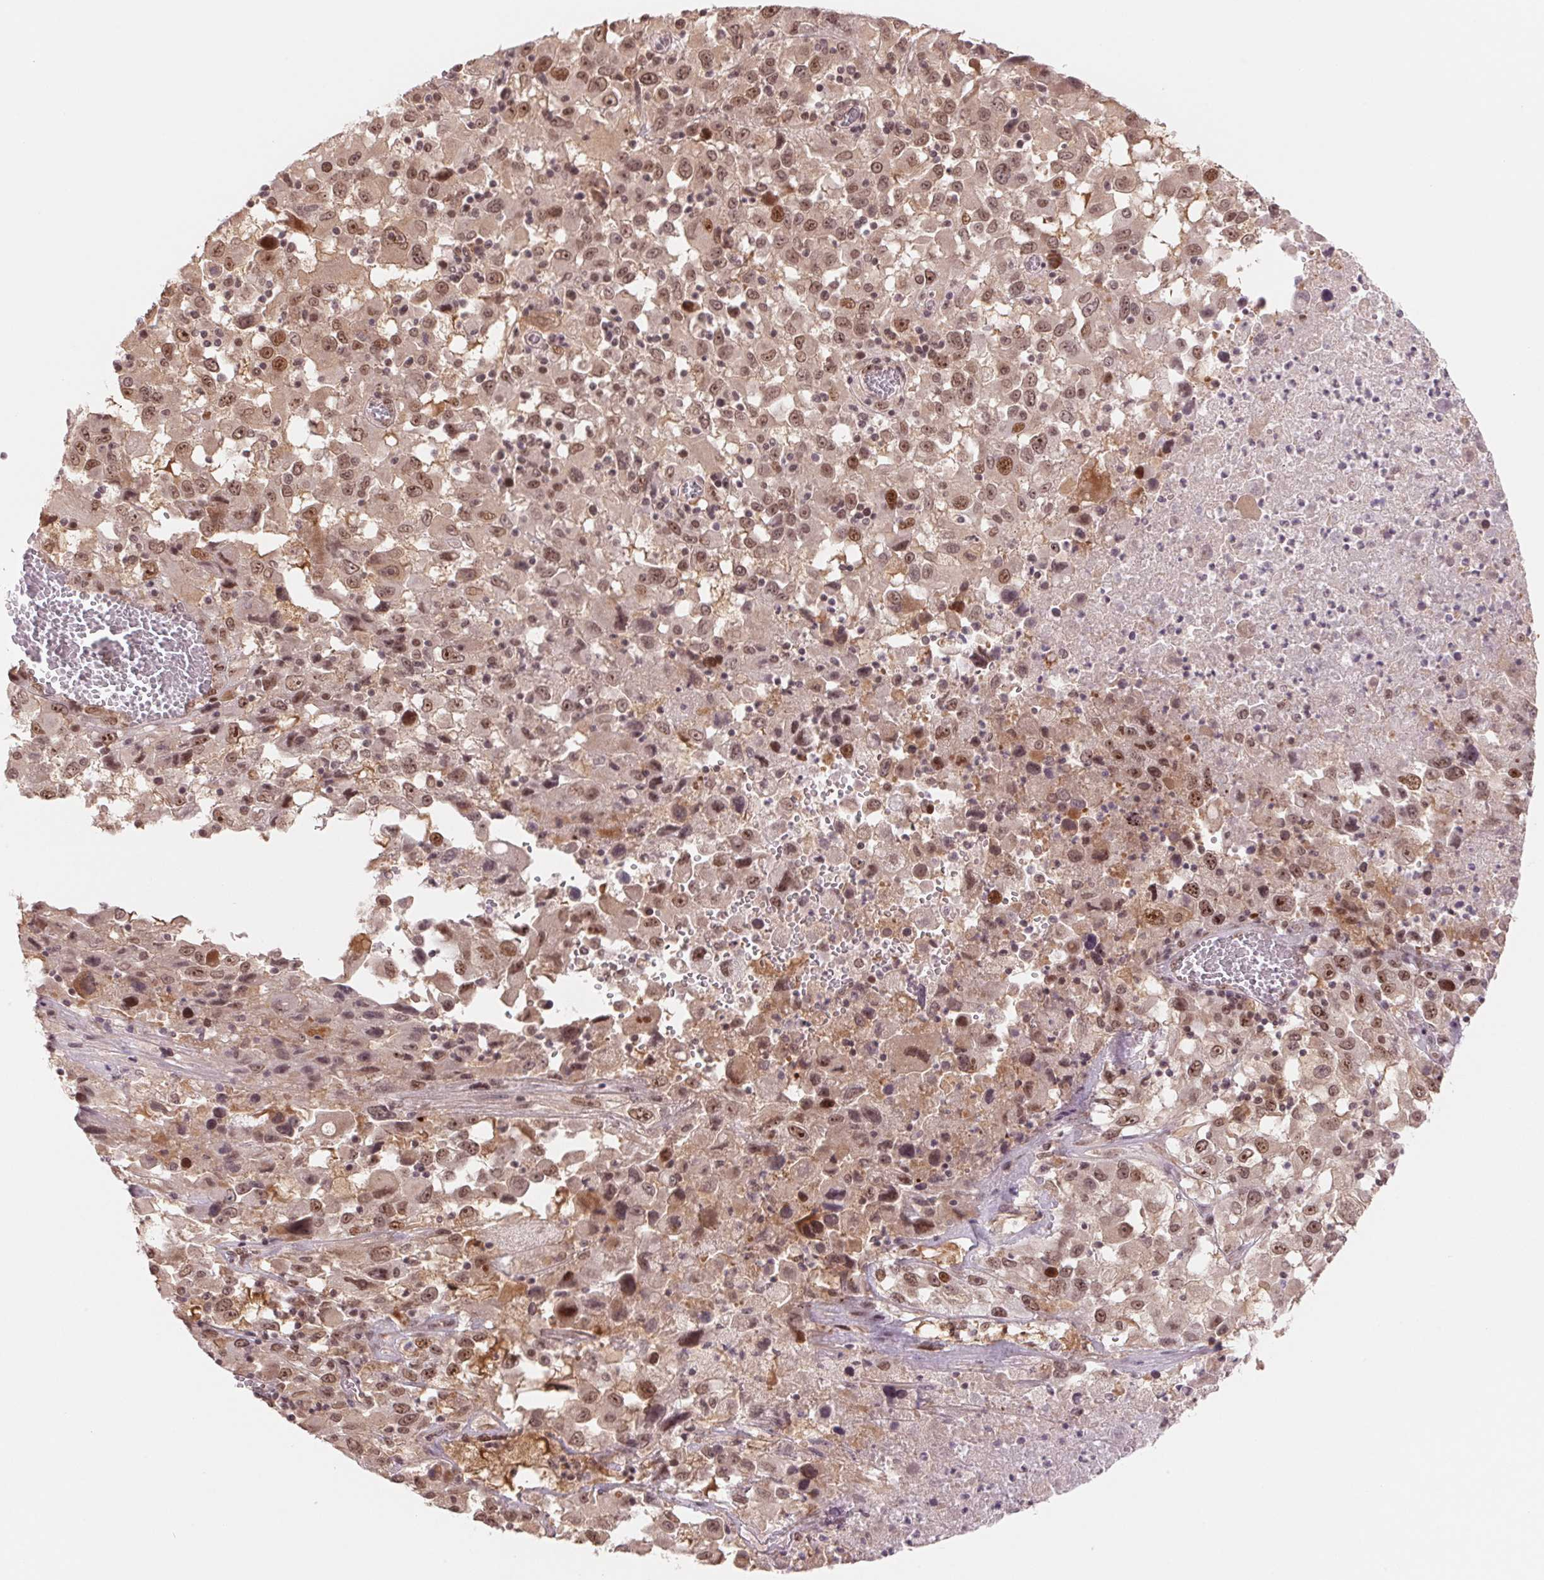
{"staining": {"intensity": "moderate", "quantity": ">75%", "location": "cytoplasmic/membranous,nuclear"}, "tissue": "melanoma", "cell_type": "Tumor cells", "image_type": "cancer", "snomed": [{"axis": "morphology", "description": "Malignant melanoma, Metastatic site"}, {"axis": "topography", "description": "Soft tissue"}], "caption": "Immunohistochemistry photomicrograph of melanoma stained for a protein (brown), which shows medium levels of moderate cytoplasmic/membranous and nuclear staining in about >75% of tumor cells.", "gene": "DNAJB6", "patient": {"sex": "male", "age": 50}}